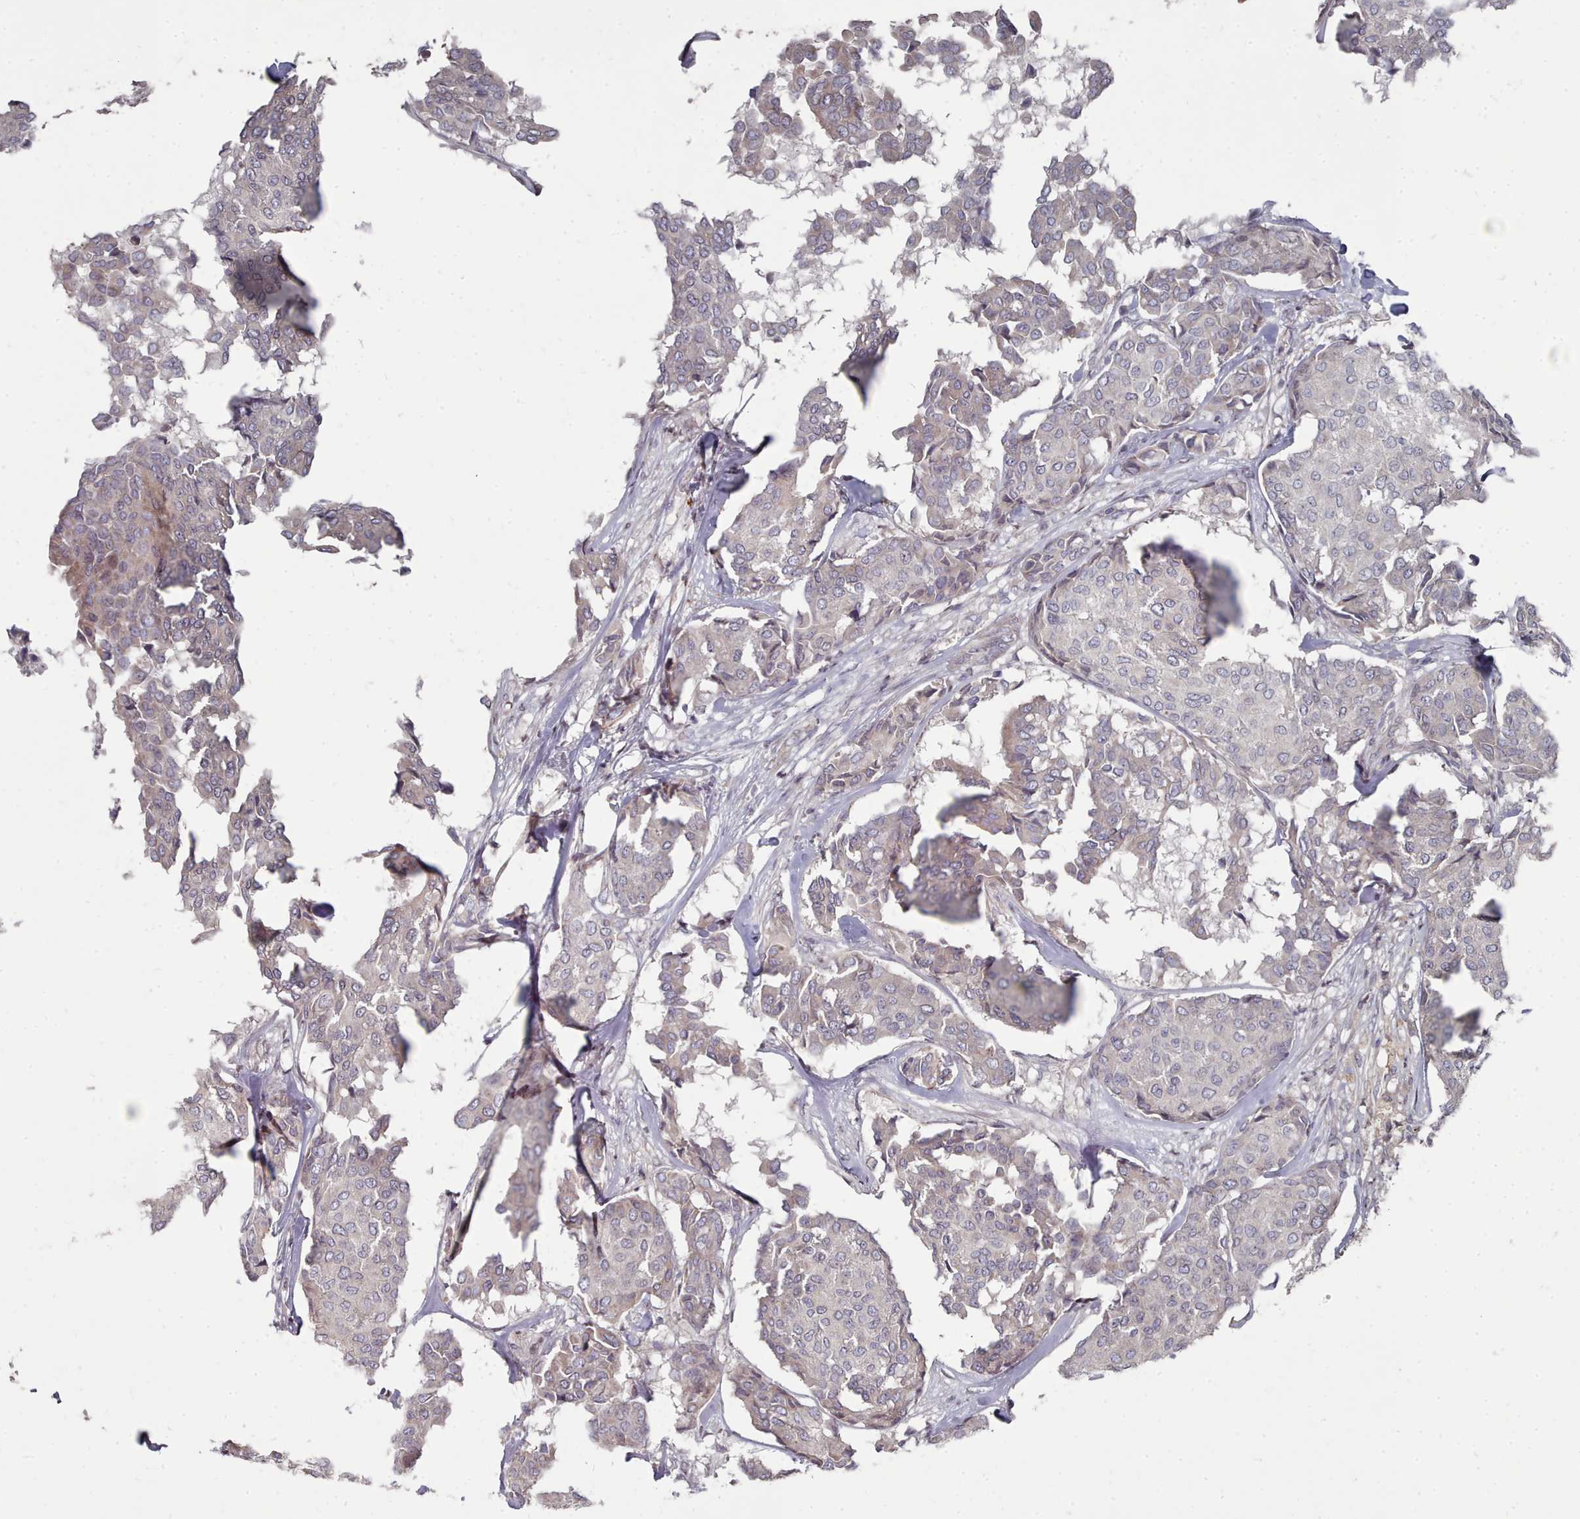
{"staining": {"intensity": "weak", "quantity": "<25%", "location": "cytoplasmic/membranous"}, "tissue": "breast cancer", "cell_type": "Tumor cells", "image_type": "cancer", "snomed": [{"axis": "morphology", "description": "Duct carcinoma"}, {"axis": "topography", "description": "Breast"}], "caption": "Immunohistochemistry of human breast cancer (invasive ductal carcinoma) demonstrates no staining in tumor cells. (DAB (3,3'-diaminobenzidine) IHC, high magnification).", "gene": "ACKR3", "patient": {"sex": "female", "age": 75}}